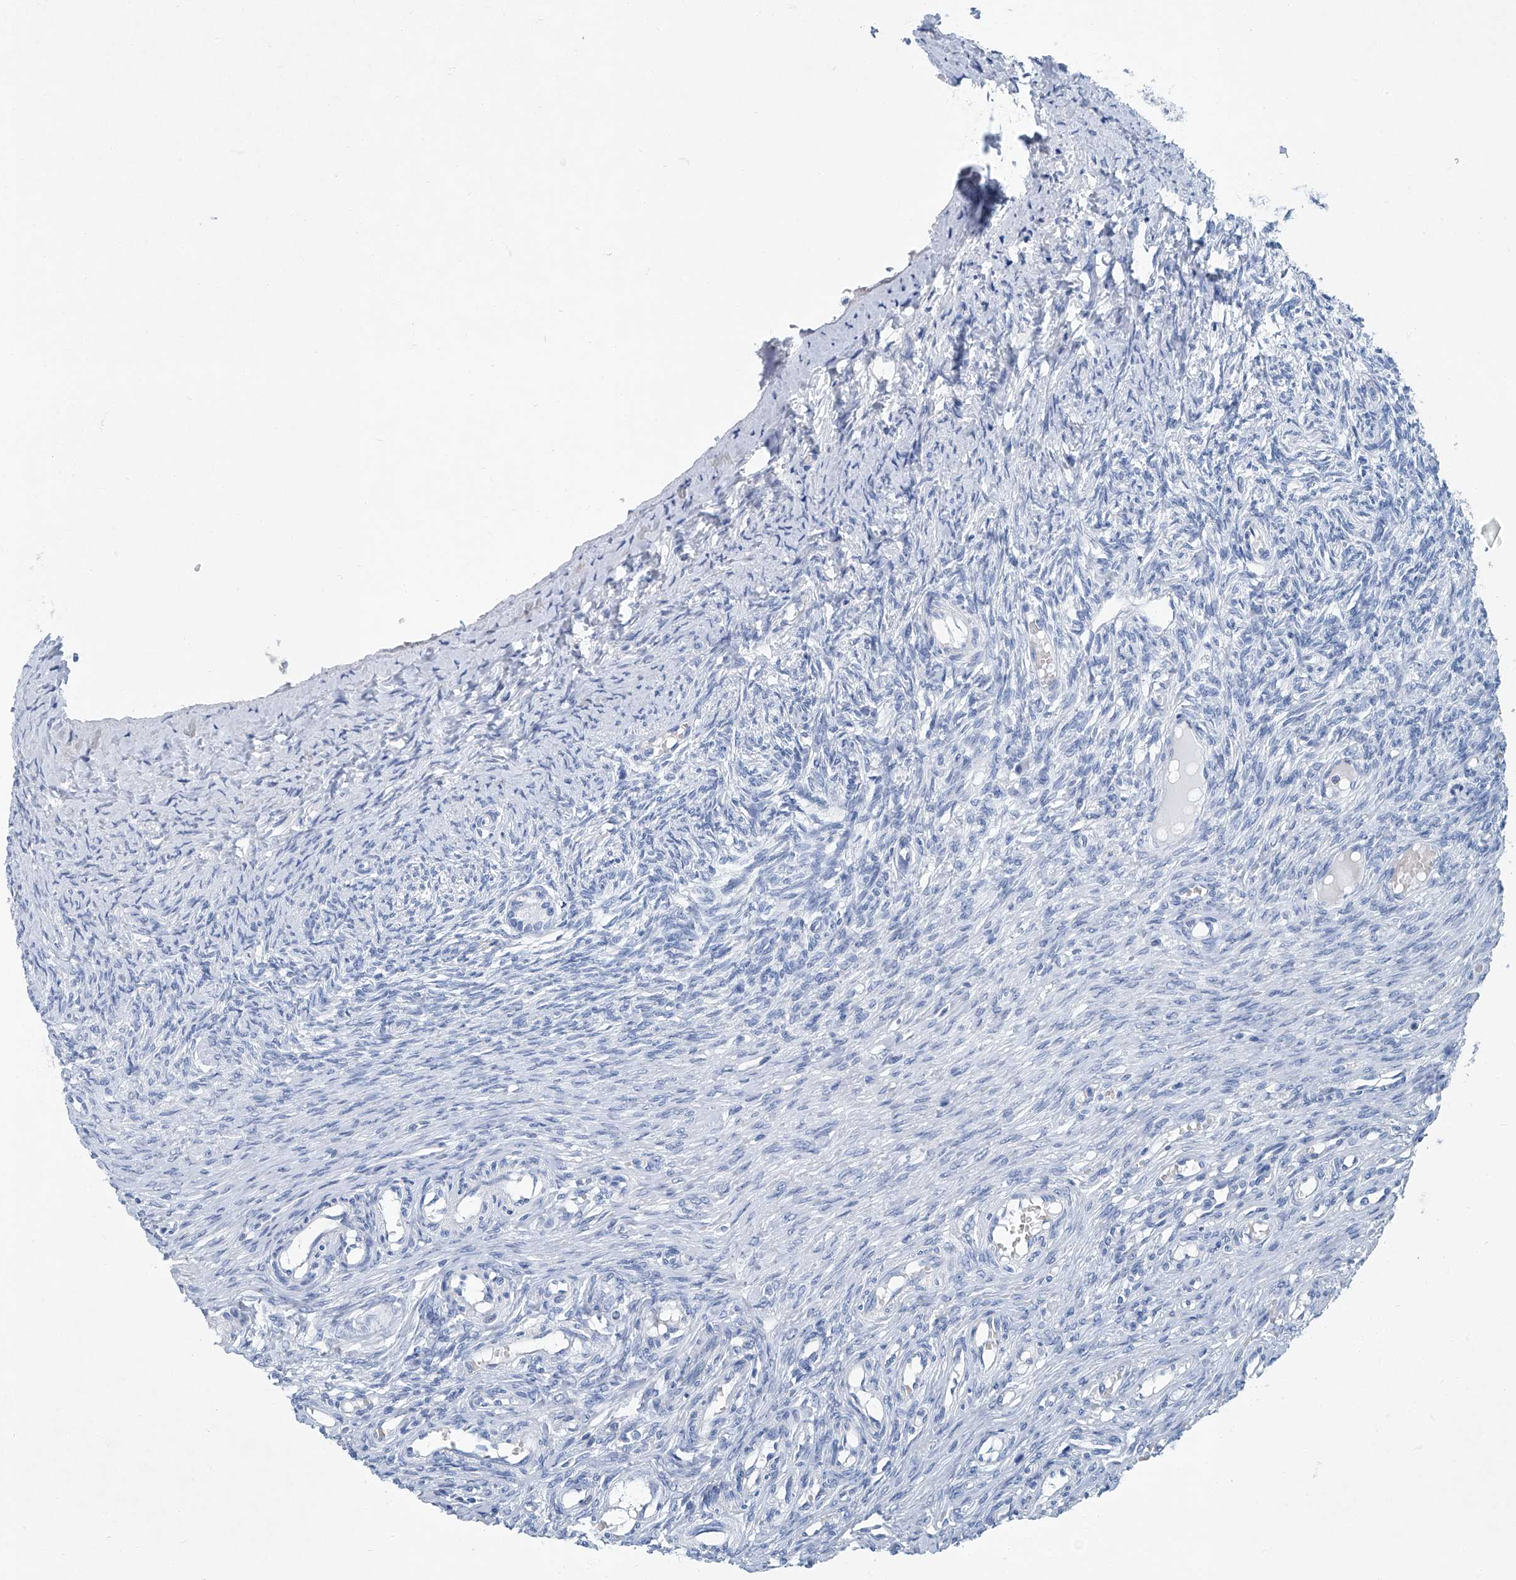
{"staining": {"intensity": "negative", "quantity": "none", "location": "none"}, "tissue": "ovary", "cell_type": "Follicle cells", "image_type": "normal", "snomed": [{"axis": "morphology", "description": "Adenocarcinoma, NOS"}, {"axis": "topography", "description": "Endometrium"}], "caption": "Immunohistochemistry (IHC) of benign human ovary displays no positivity in follicle cells. The staining is performed using DAB (3,3'-diaminobenzidine) brown chromogen with nuclei counter-stained in using hematoxylin.", "gene": "CYP2A7", "patient": {"sex": "female", "age": 32}}